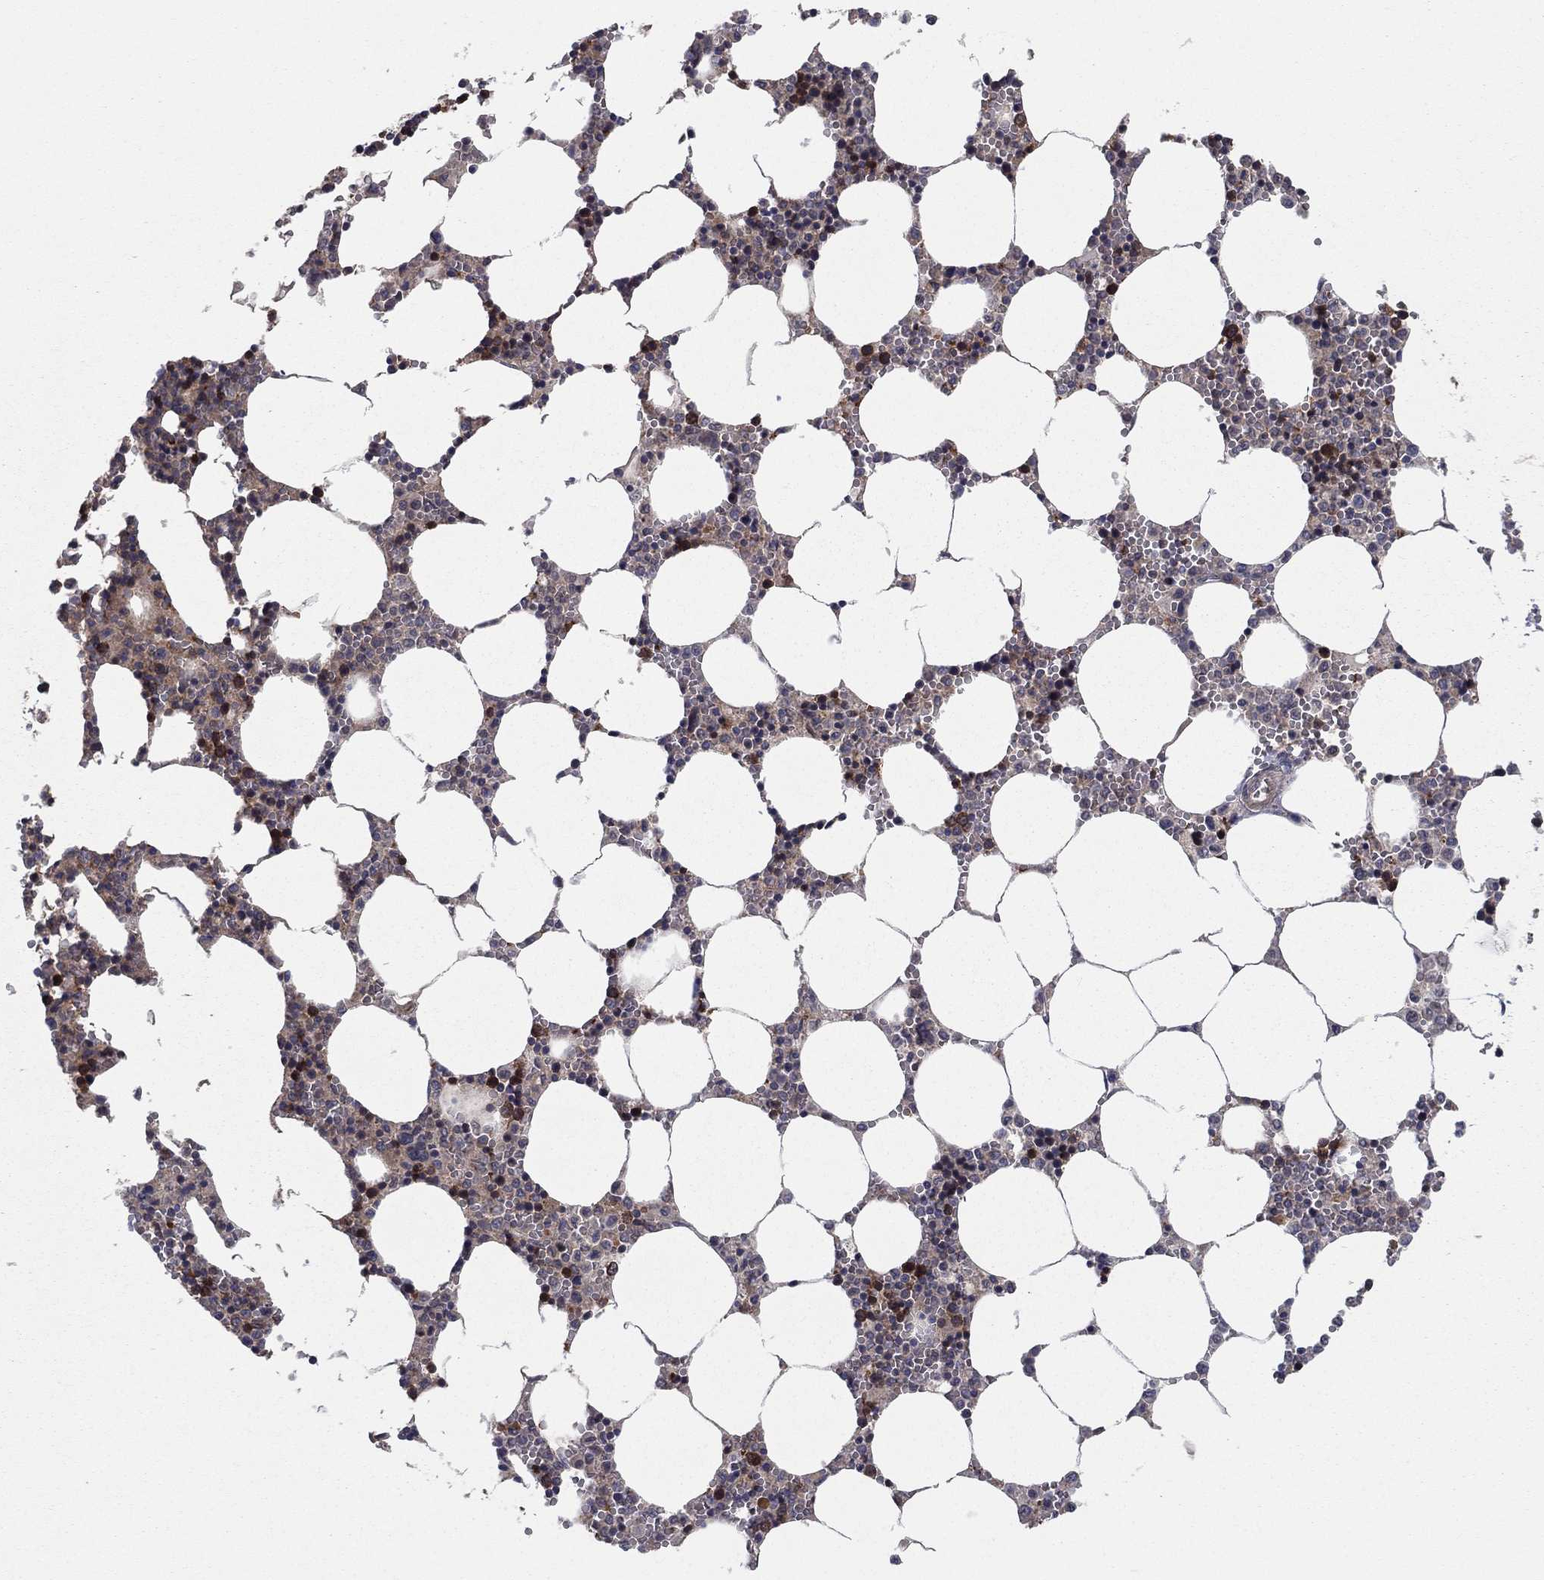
{"staining": {"intensity": "moderate", "quantity": "<25%", "location": "nuclear"}, "tissue": "bone marrow", "cell_type": "Hematopoietic cells", "image_type": "normal", "snomed": [{"axis": "morphology", "description": "Normal tissue, NOS"}, {"axis": "topography", "description": "Bone marrow"}], "caption": "Immunohistochemical staining of benign human bone marrow displays <25% levels of moderate nuclear protein staining in approximately <25% of hematopoietic cells. (Stains: DAB (3,3'-diaminobenzidine) in brown, nuclei in blue, Microscopy: brightfield microscopy at high magnification).", "gene": "RNF123", "patient": {"sex": "female", "age": 64}}